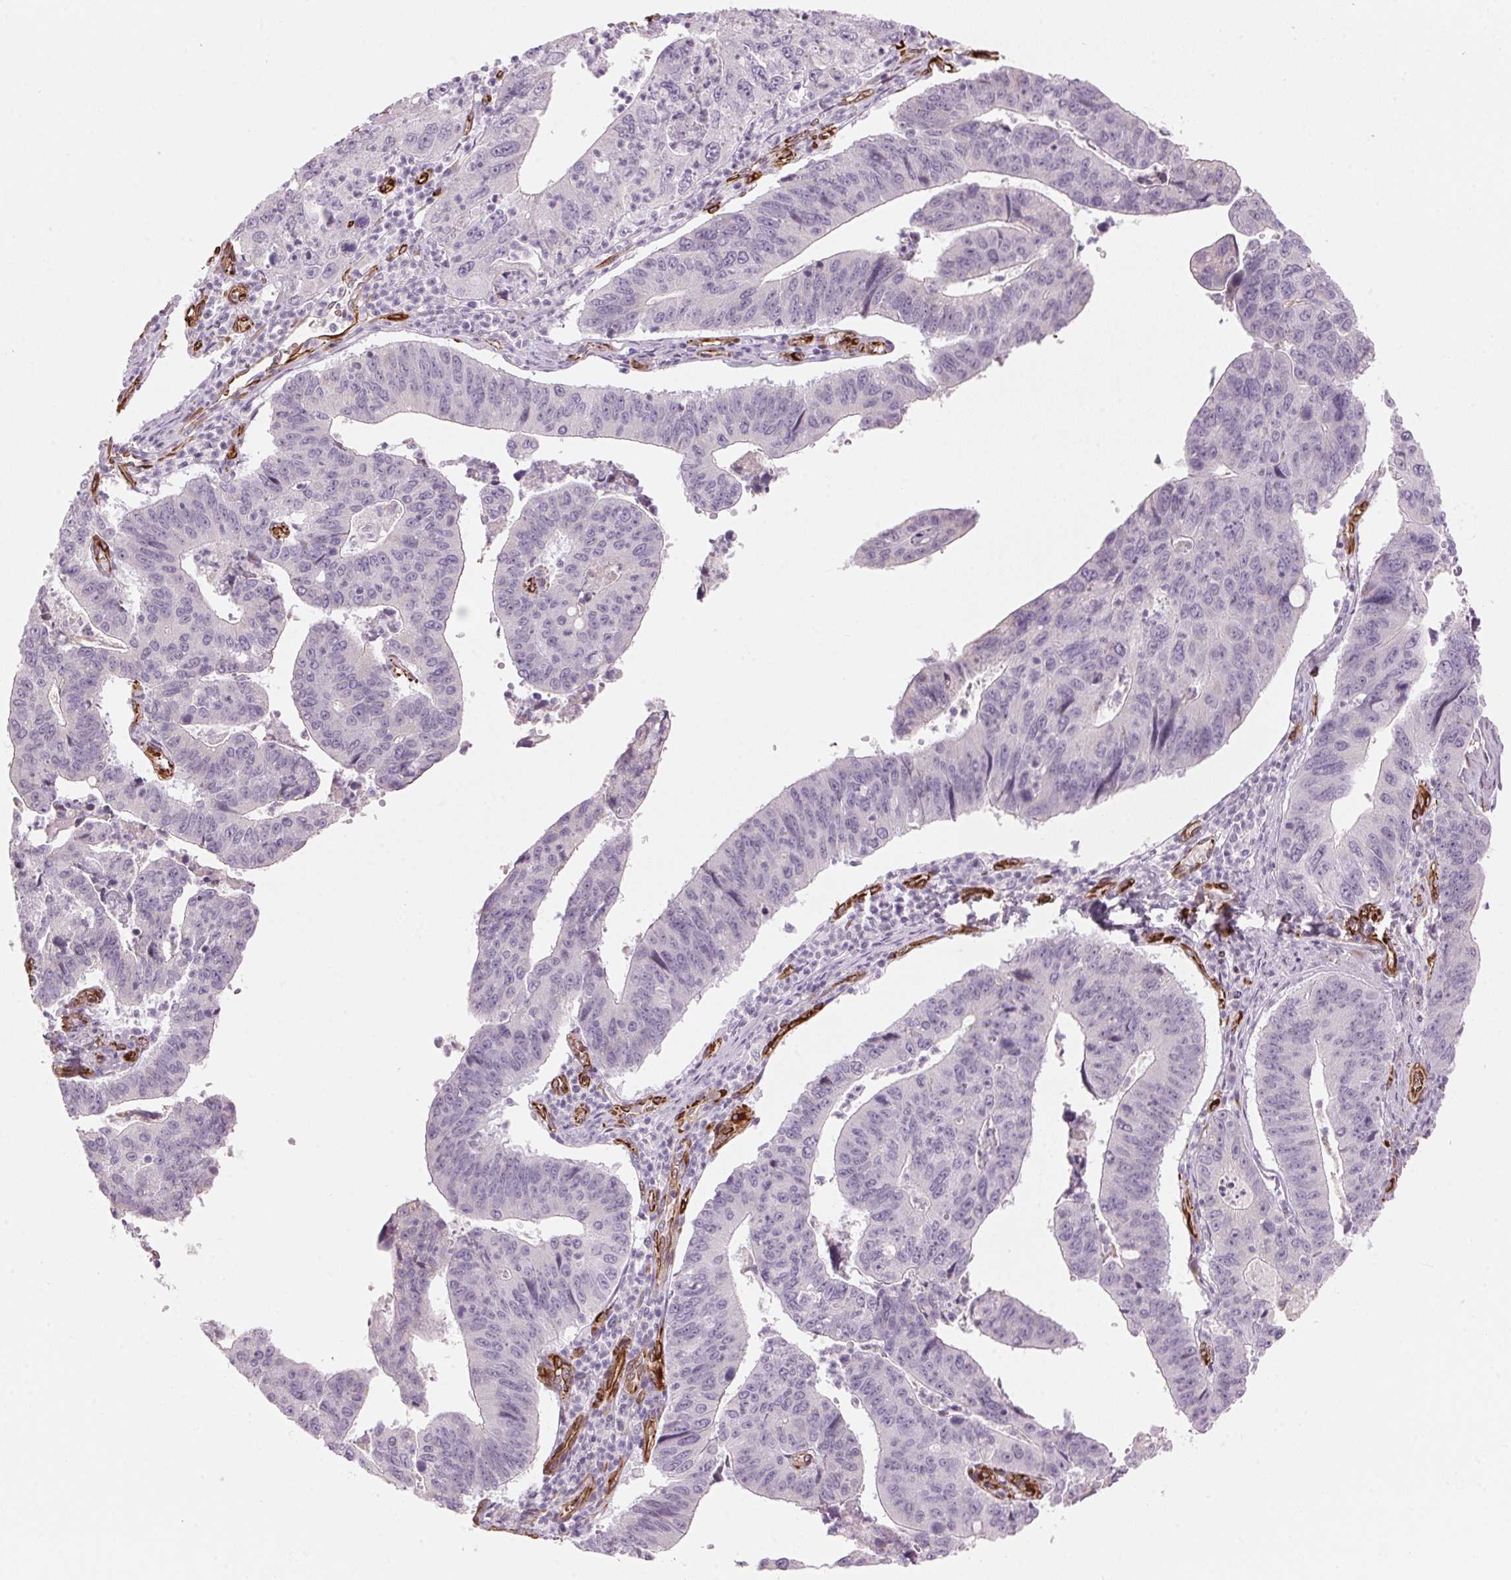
{"staining": {"intensity": "negative", "quantity": "none", "location": "none"}, "tissue": "stomach cancer", "cell_type": "Tumor cells", "image_type": "cancer", "snomed": [{"axis": "morphology", "description": "Adenocarcinoma, NOS"}, {"axis": "topography", "description": "Stomach"}], "caption": "A micrograph of human stomach cancer (adenocarcinoma) is negative for staining in tumor cells. The staining was performed using DAB (3,3'-diaminobenzidine) to visualize the protein expression in brown, while the nuclei were stained in blue with hematoxylin (Magnification: 20x).", "gene": "CLPS", "patient": {"sex": "male", "age": 59}}